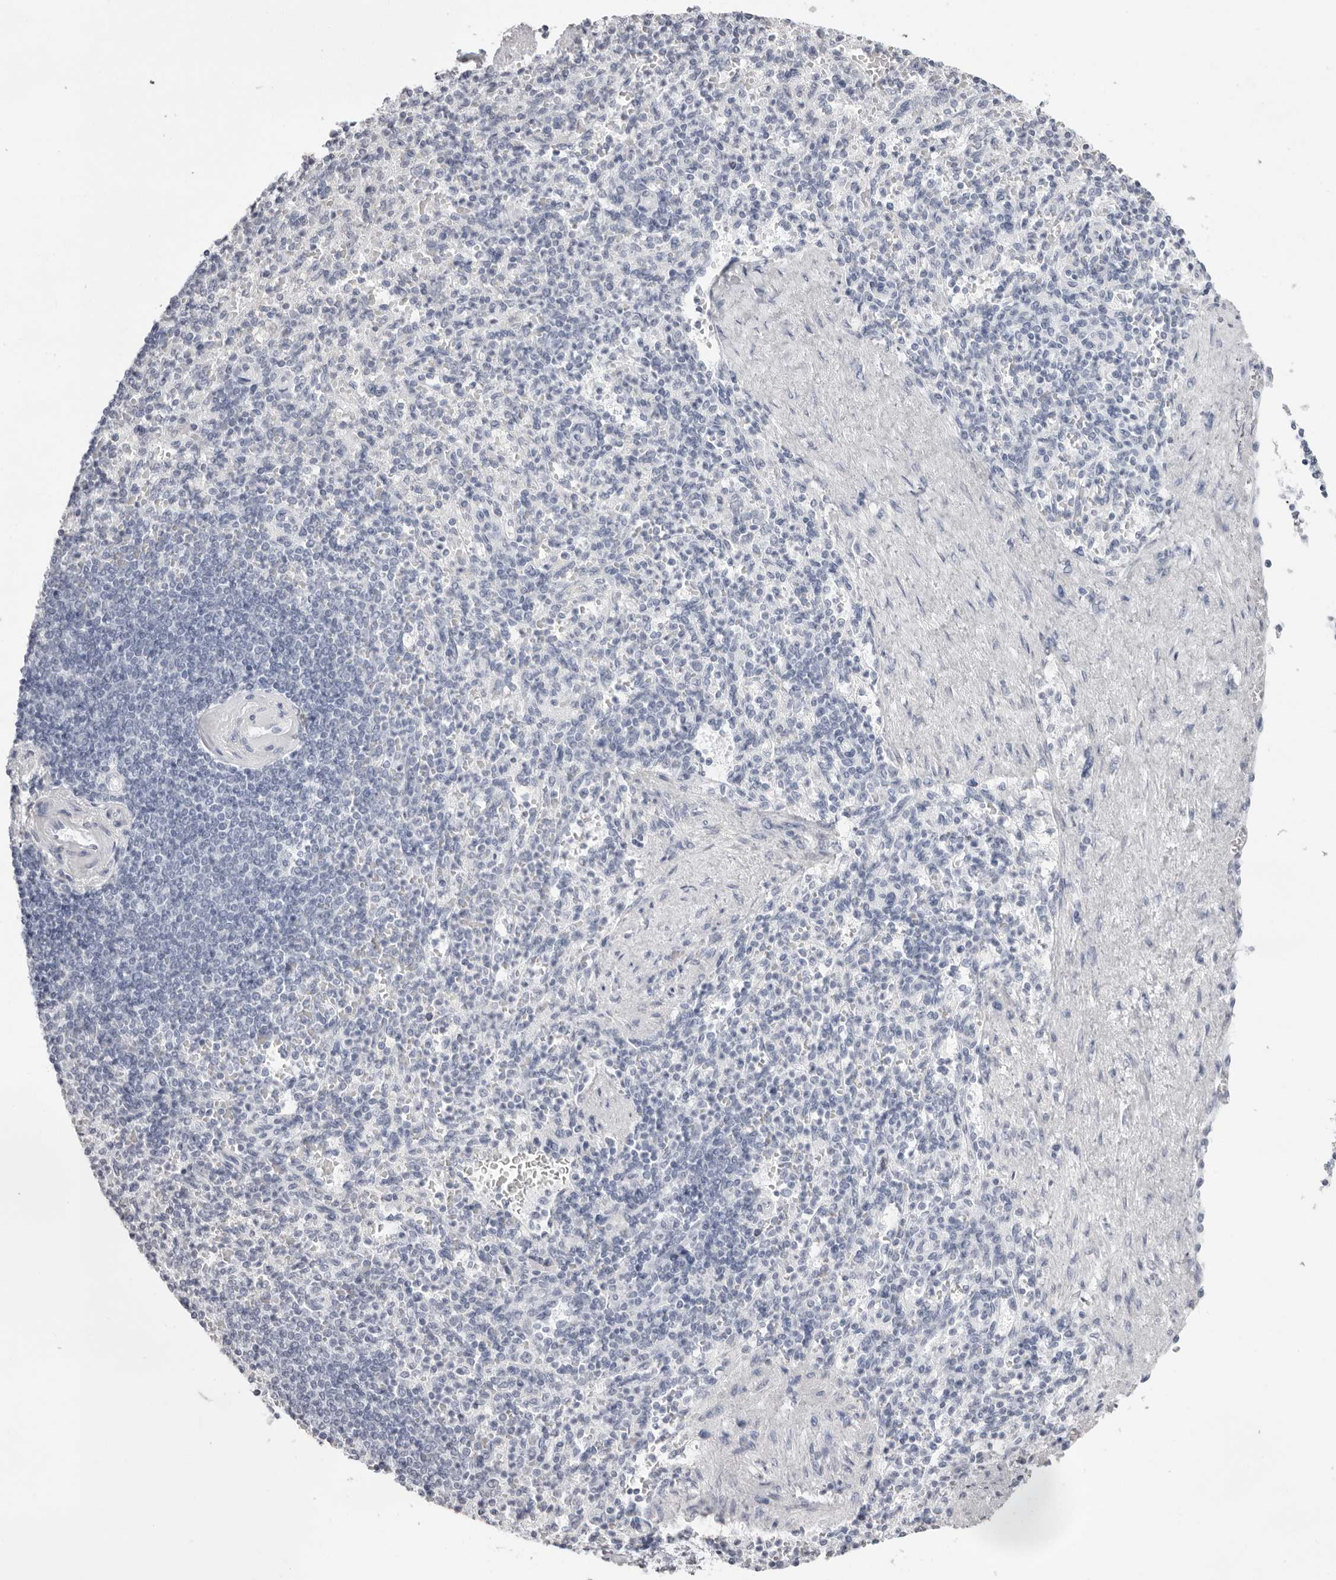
{"staining": {"intensity": "negative", "quantity": "none", "location": "none"}, "tissue": "spleen", "cell_type": "Cells in red pulp", "image_type": "normal", "snomed": [{"axis": "morphology", "description": "Normal tissue, NOS"}, {"axis": "topography", "description": "Spleen"}], "caption": "Protein analysis of benign spleen displays no significant expression in cells in red pulp. Brightfield microscopy of IHC stained with DAB (3,3'-diaminobenzidine) (brown) and hematoxylin (blue), captured at high magnification.", "gene": "INSL3", "patient": {"sex": "female", "age": 74}}